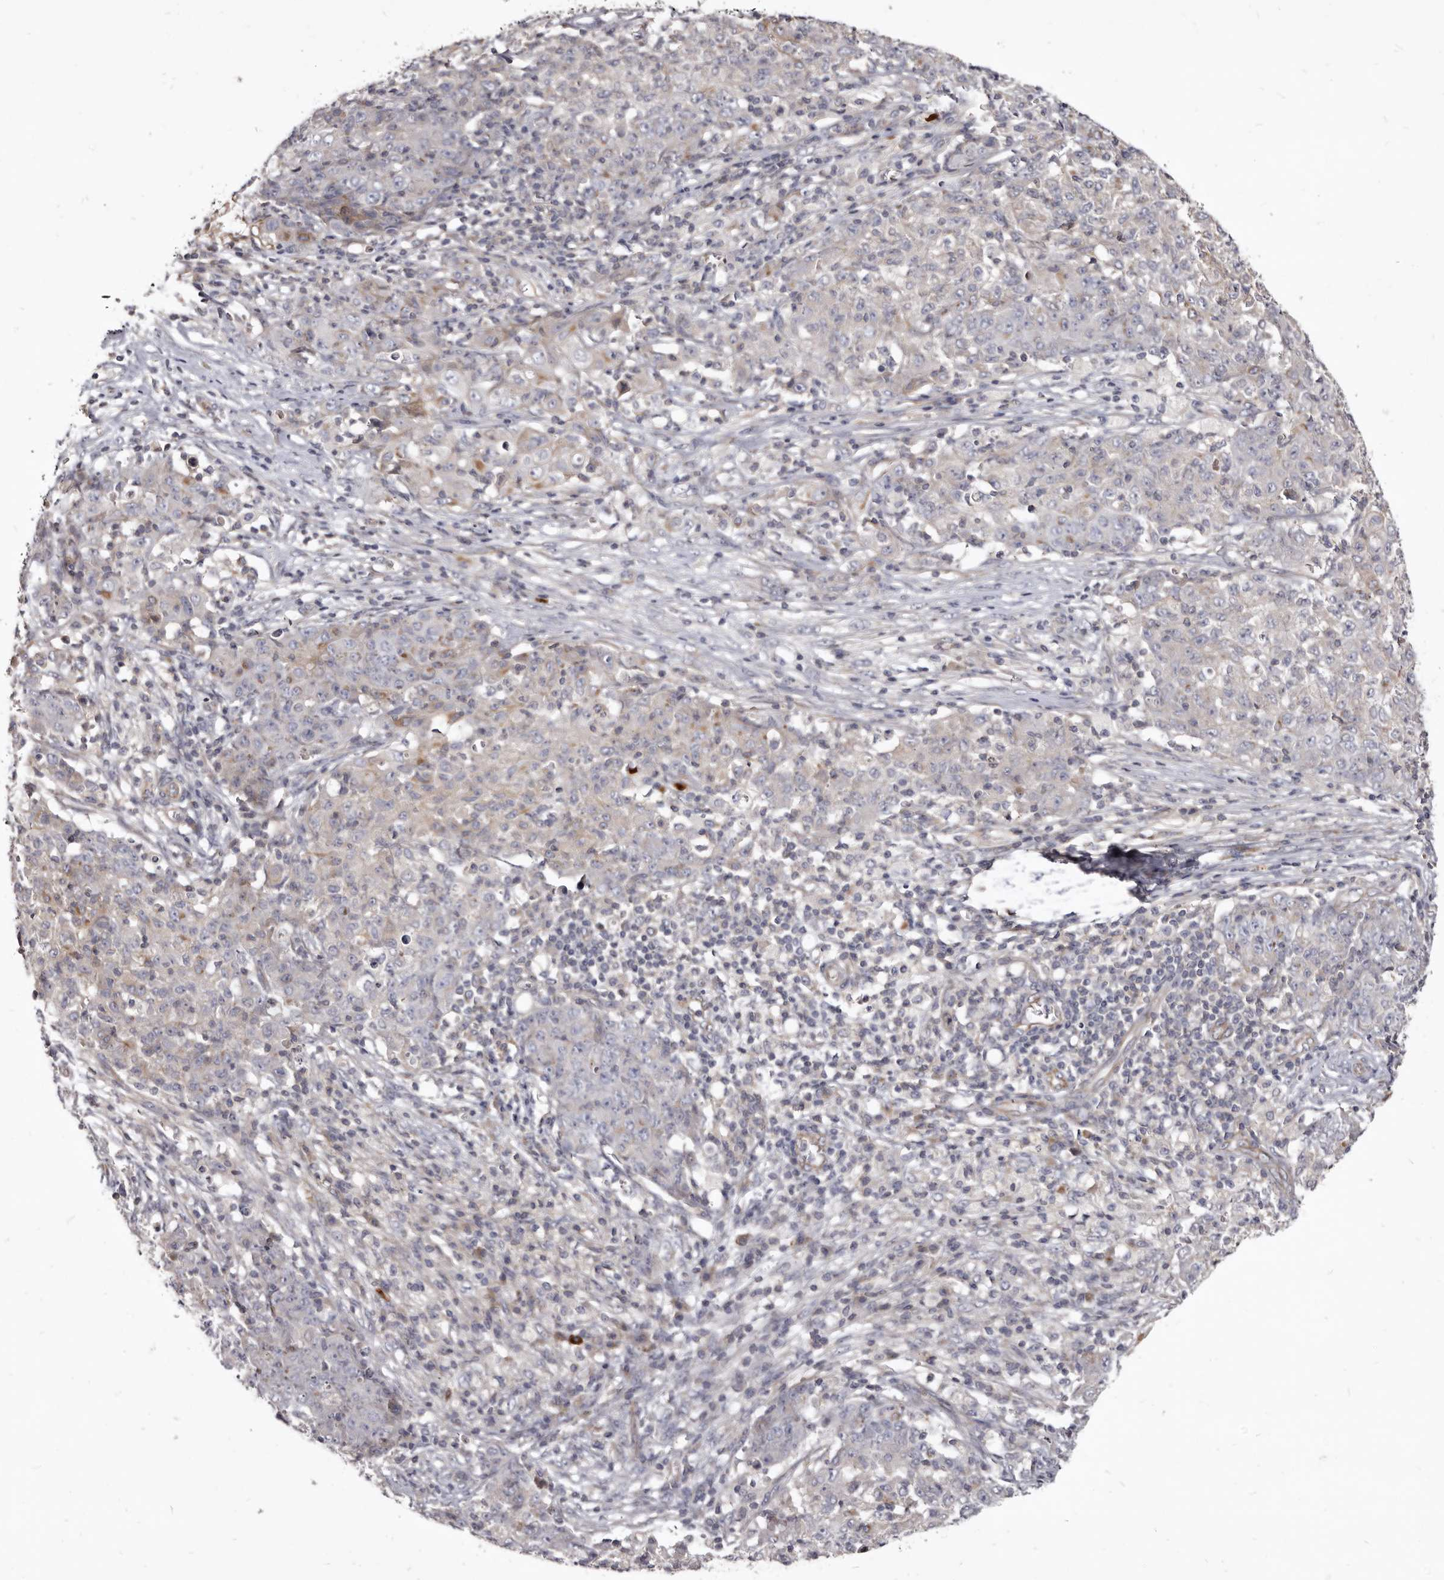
{"staining": {"intensity": "moderate", "quantity": "<25%", "location": "cytoplasmic/membranous"}, "tissue": "ovarian cancer", "cell_type": "Tumor cells", "image_type": "cancer", "snomed": [{"axis": "morphology", "description": "Carcinoma, endometroid"}, {"axis": "topography", "description": "Ovary"}], "caption": "A brown stain shows moderate cytoplasmic/membranous staining of a protein in human endometroid carcinoma (ovarian) tumor cells.", "gene": "FAS", "patient": {"sex": "female", "age": 42}}